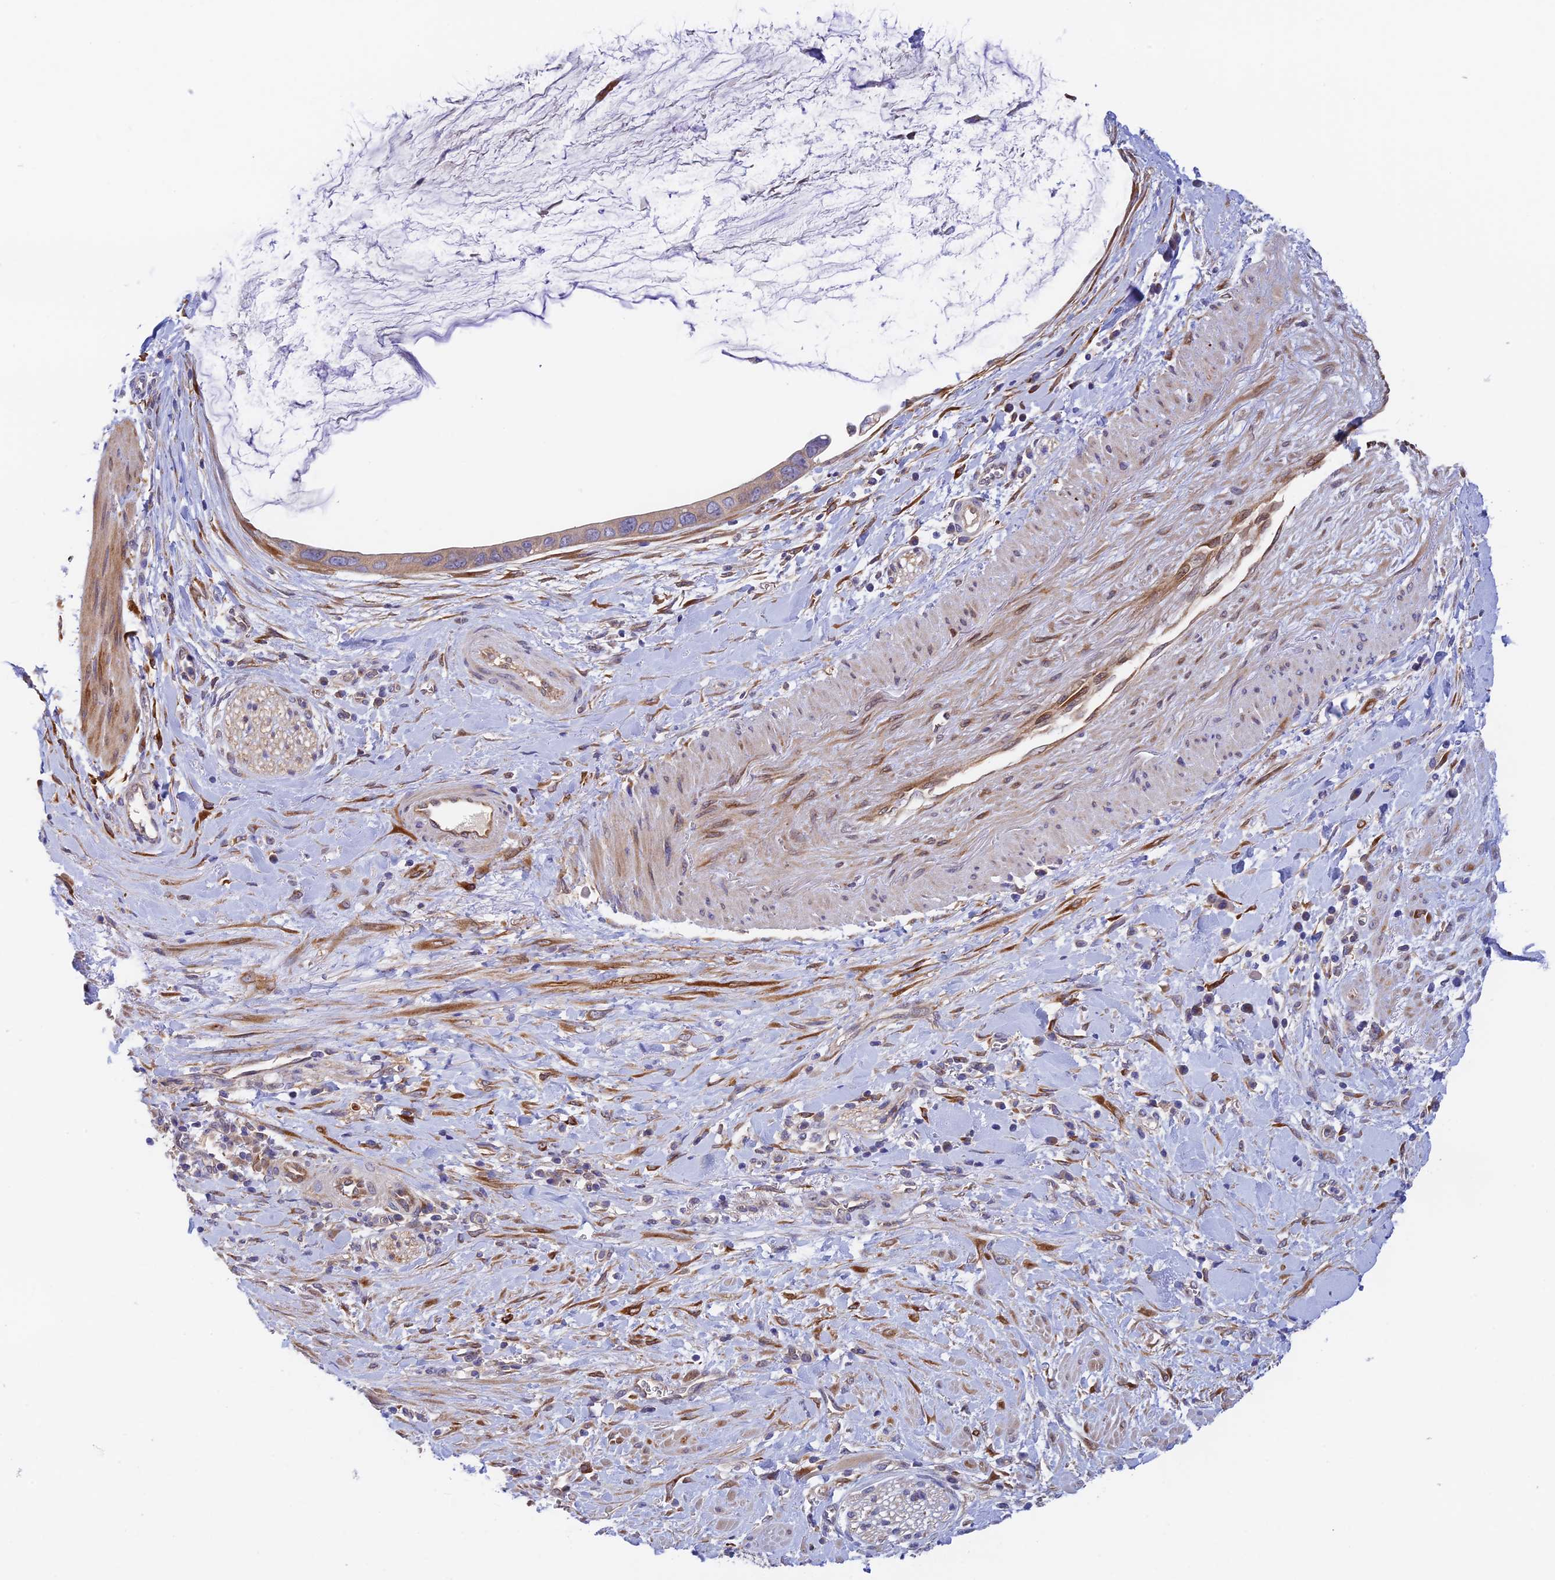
{"staining": {"intensity": "moderate", "quantity": ">75%", "location": "cytoplasmic/membranous"}, "tissue": "pancreatic cancer", "cell_type": "Tumor cells", "image_type": "cancer", "snomed": [{"axis": "morphology", "description": "Adenocarcinoma, NOS"}, {"axis": "topography", "description": "Pancreas"}], "caption": "The micrograph demonstrates staining of adenocarcinoma (pancreatic), revealing moderate cytoplasmic/membranous protein positivity (brown color) within tumor cells. The protein is stained brown, and the nuclei are stained in blue (DAB (3,3'-diaminobenzidine) IHC with brightfield microscopy, high magnification).", "gene": "RANBP6", "patient": {"sex": "male", "age": 75}}